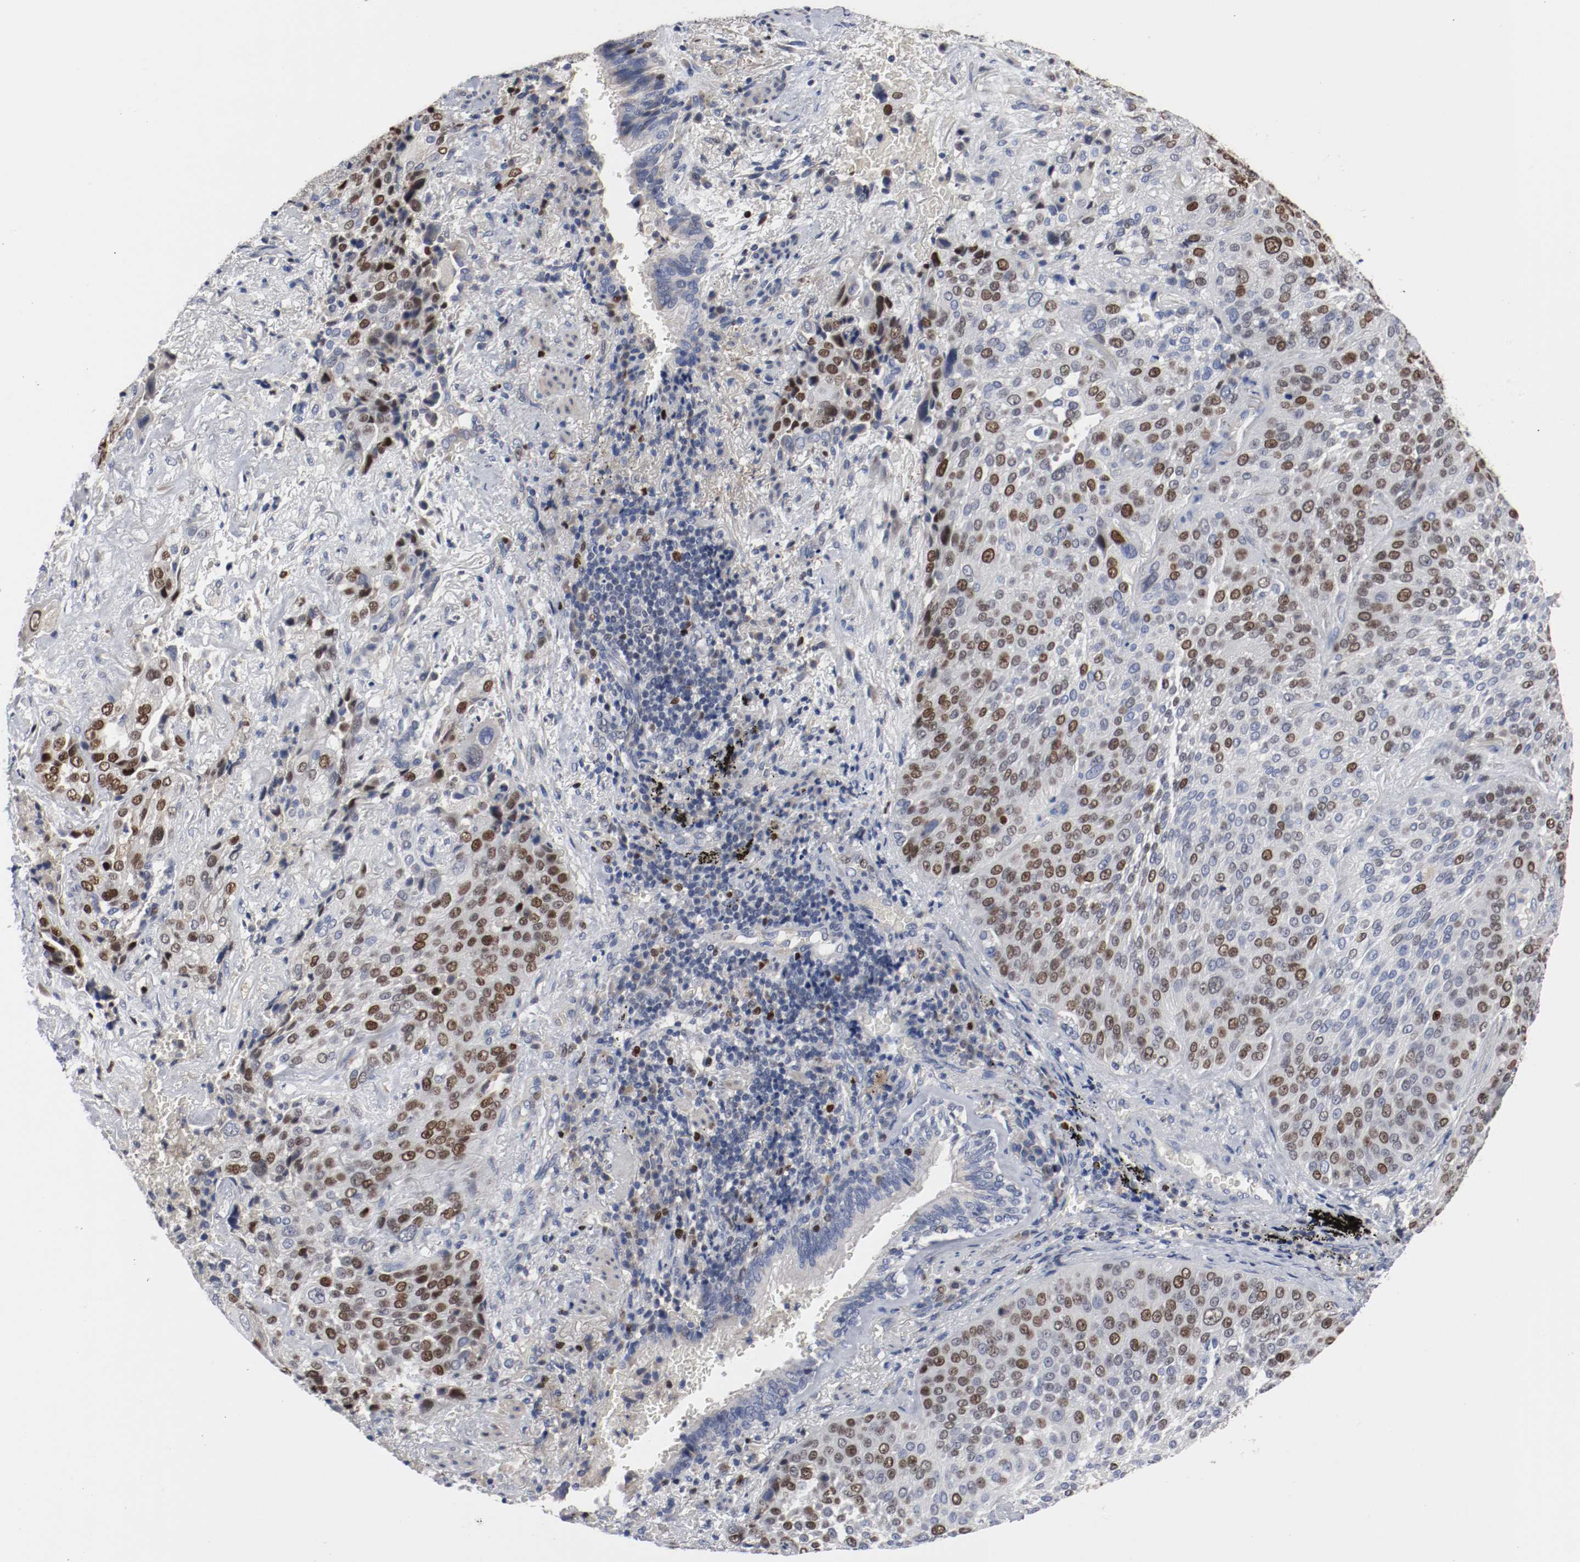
{"staining": {"intensity": "moderate", "quantity": "25%-75%", "location": "nuclear"}, "tissue": "lung cancer", "cell_type": "Tumor cells", "image_type": "cancer", "snomed": [{"axis": "morphology", "description": "Squamous cell carcinoma, NOS"}, {"axis": "topography", "description": "Lung"}], "caption": "Protein staining of squamous cell carcinoma (lung) tissue displays moderate nuclear expression in approximately 25%-75% of tumor cells. (brown staining indicates protein expression, while blue staining denotes nuclei).", "gene": "MCM6", "patient": {"sex": "male", "age": 54}}